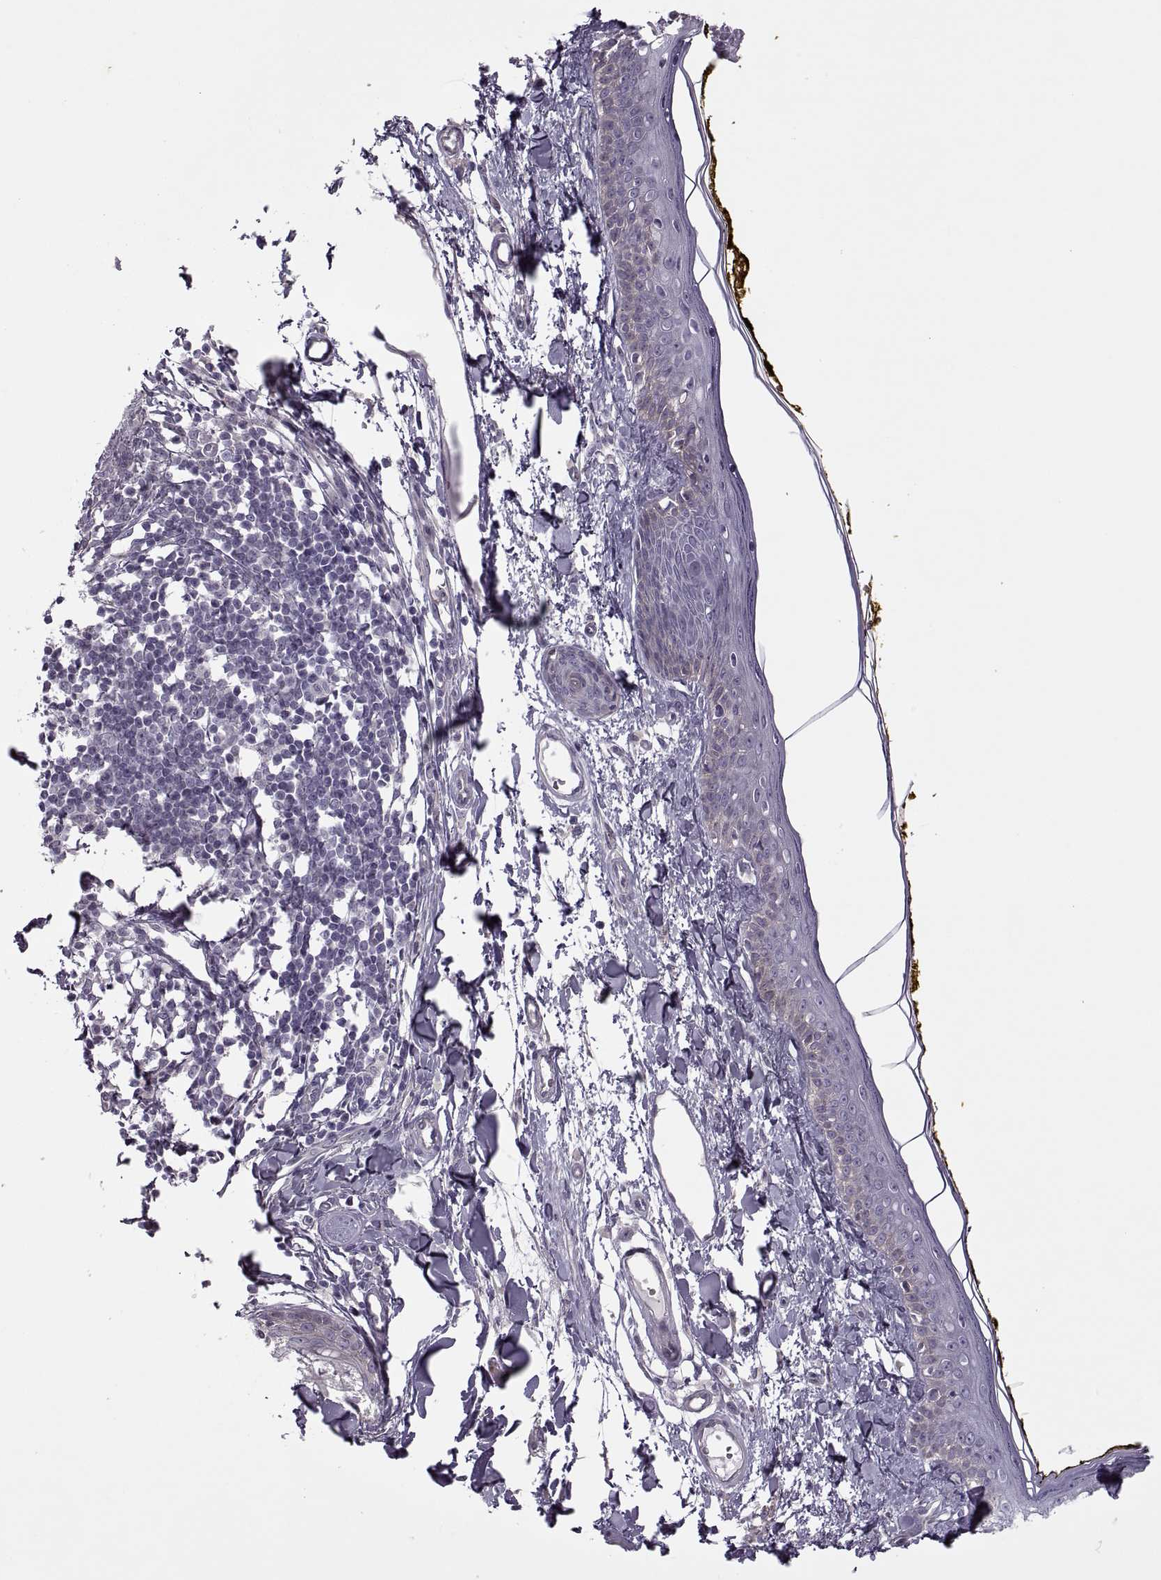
{"staining": {"intensity": "negative", "quantity": "none", "location": "none"}, "tissue": "skin", "cell_type": "Fibroblasts", "image_type": "normal", "snomed": [{"axis": "morphology", "description": "Normal tissue, NOS"}, {"axis": "topography", "description": "Skin"}], "caption": "This is a image of immunohistochemistry staining of benign skin, which shows no expression in fibroblasts.", "gene": "RIPK4", "patient": {"sex": "male", "age": 76}}